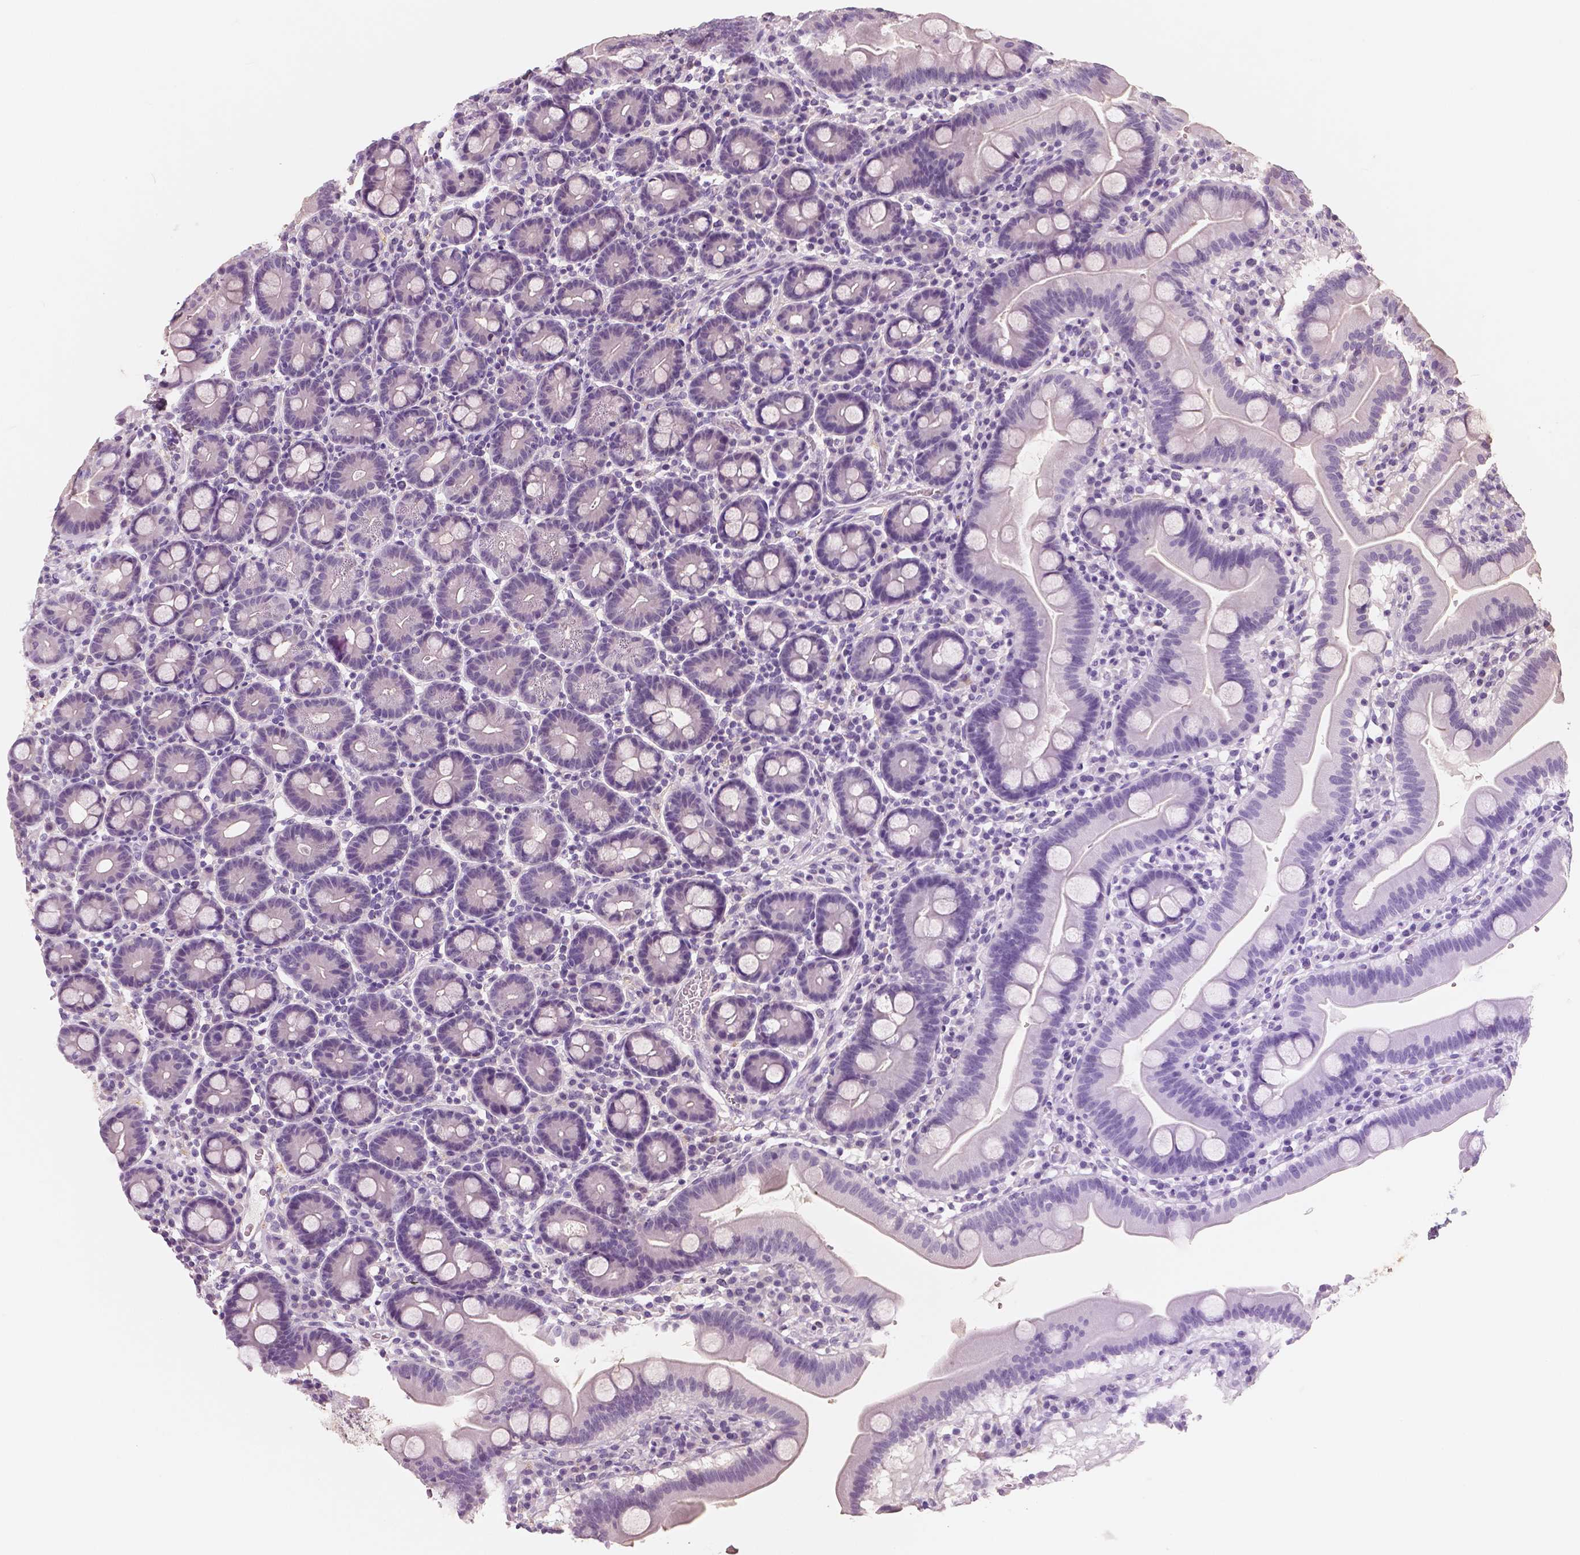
{"staining": {"intensity": "negative", "quantity": "none", "location": "none"}, "tissue": "duodenum", "cell_type": "Glandular cells", "image_type": "normal", "snomed": [{"axis": "morphology", "description": "Normal tissue, NOS"}, {"axis": "topography", "description": "Pancreas"}, {"axis": "topography", "description": "Duodenum"}], "caption": "The image shows no significant positivity in glandular cells of duodenum. (Stains: DAB (3,3'-diaminobenzidine) IHC with hematoxylin counter stain, Microscopy: brightfield microscopy at high magnification).", "gene": "NECAB1", "patient": {"sex": "male", "age": 59}}